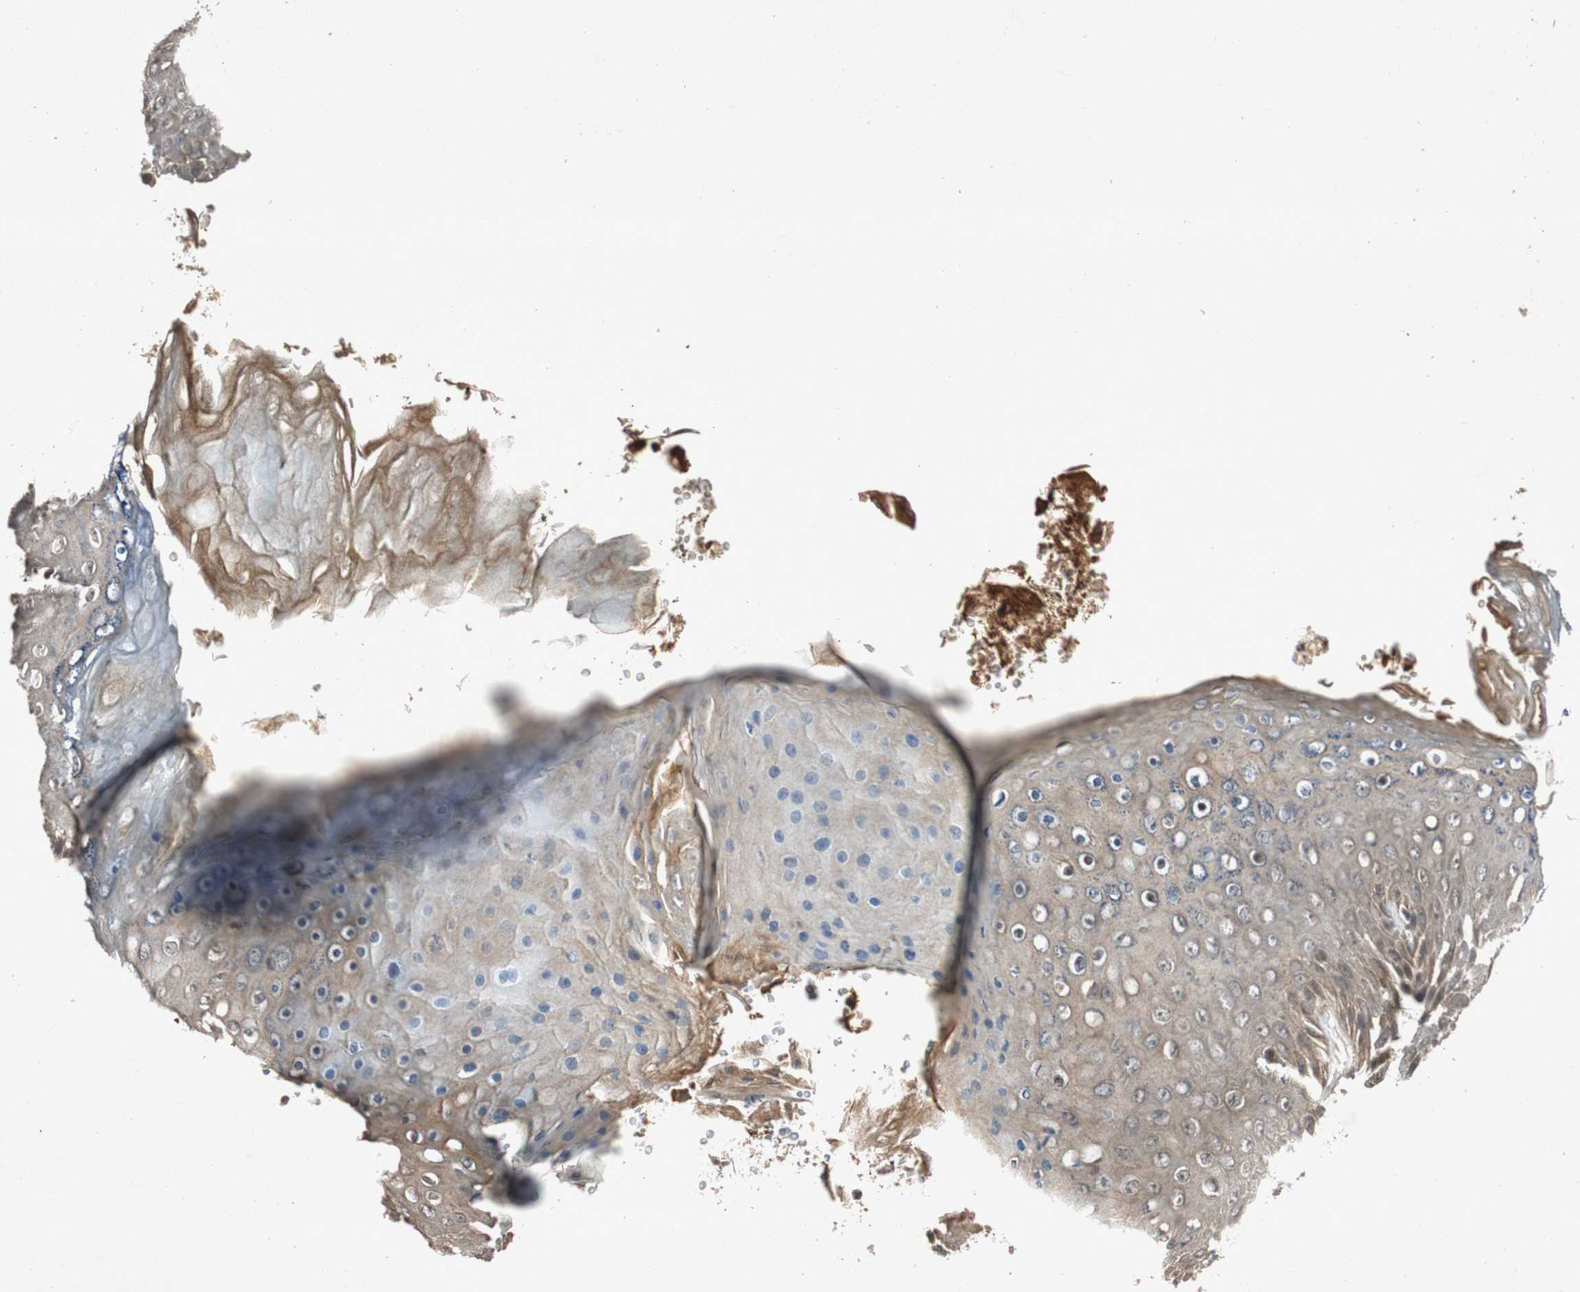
{"staining": {"intensity": "moderate", "quantity": ">75%", "location": "cytoplasmic/membranous"}, "tissue": "skin", "cell_type": "Epidermal cells", "image_type": "normal", "snomed": [{"axis": "morphology", "description": "Normal tissue, NOS"}, {"axis": "topography", "description": "Anal"}], "caption": "Immunohistochemistry (DAB) staining of unremarkable skin displays moderate cytoplasmic/membranous protein expression in approximately >75% of epidermal cells. (DAB IHC with brightfield microscopy, high magnification).", "gene": "SLIT2", "patient": {"sex": "female", "age": 46}}